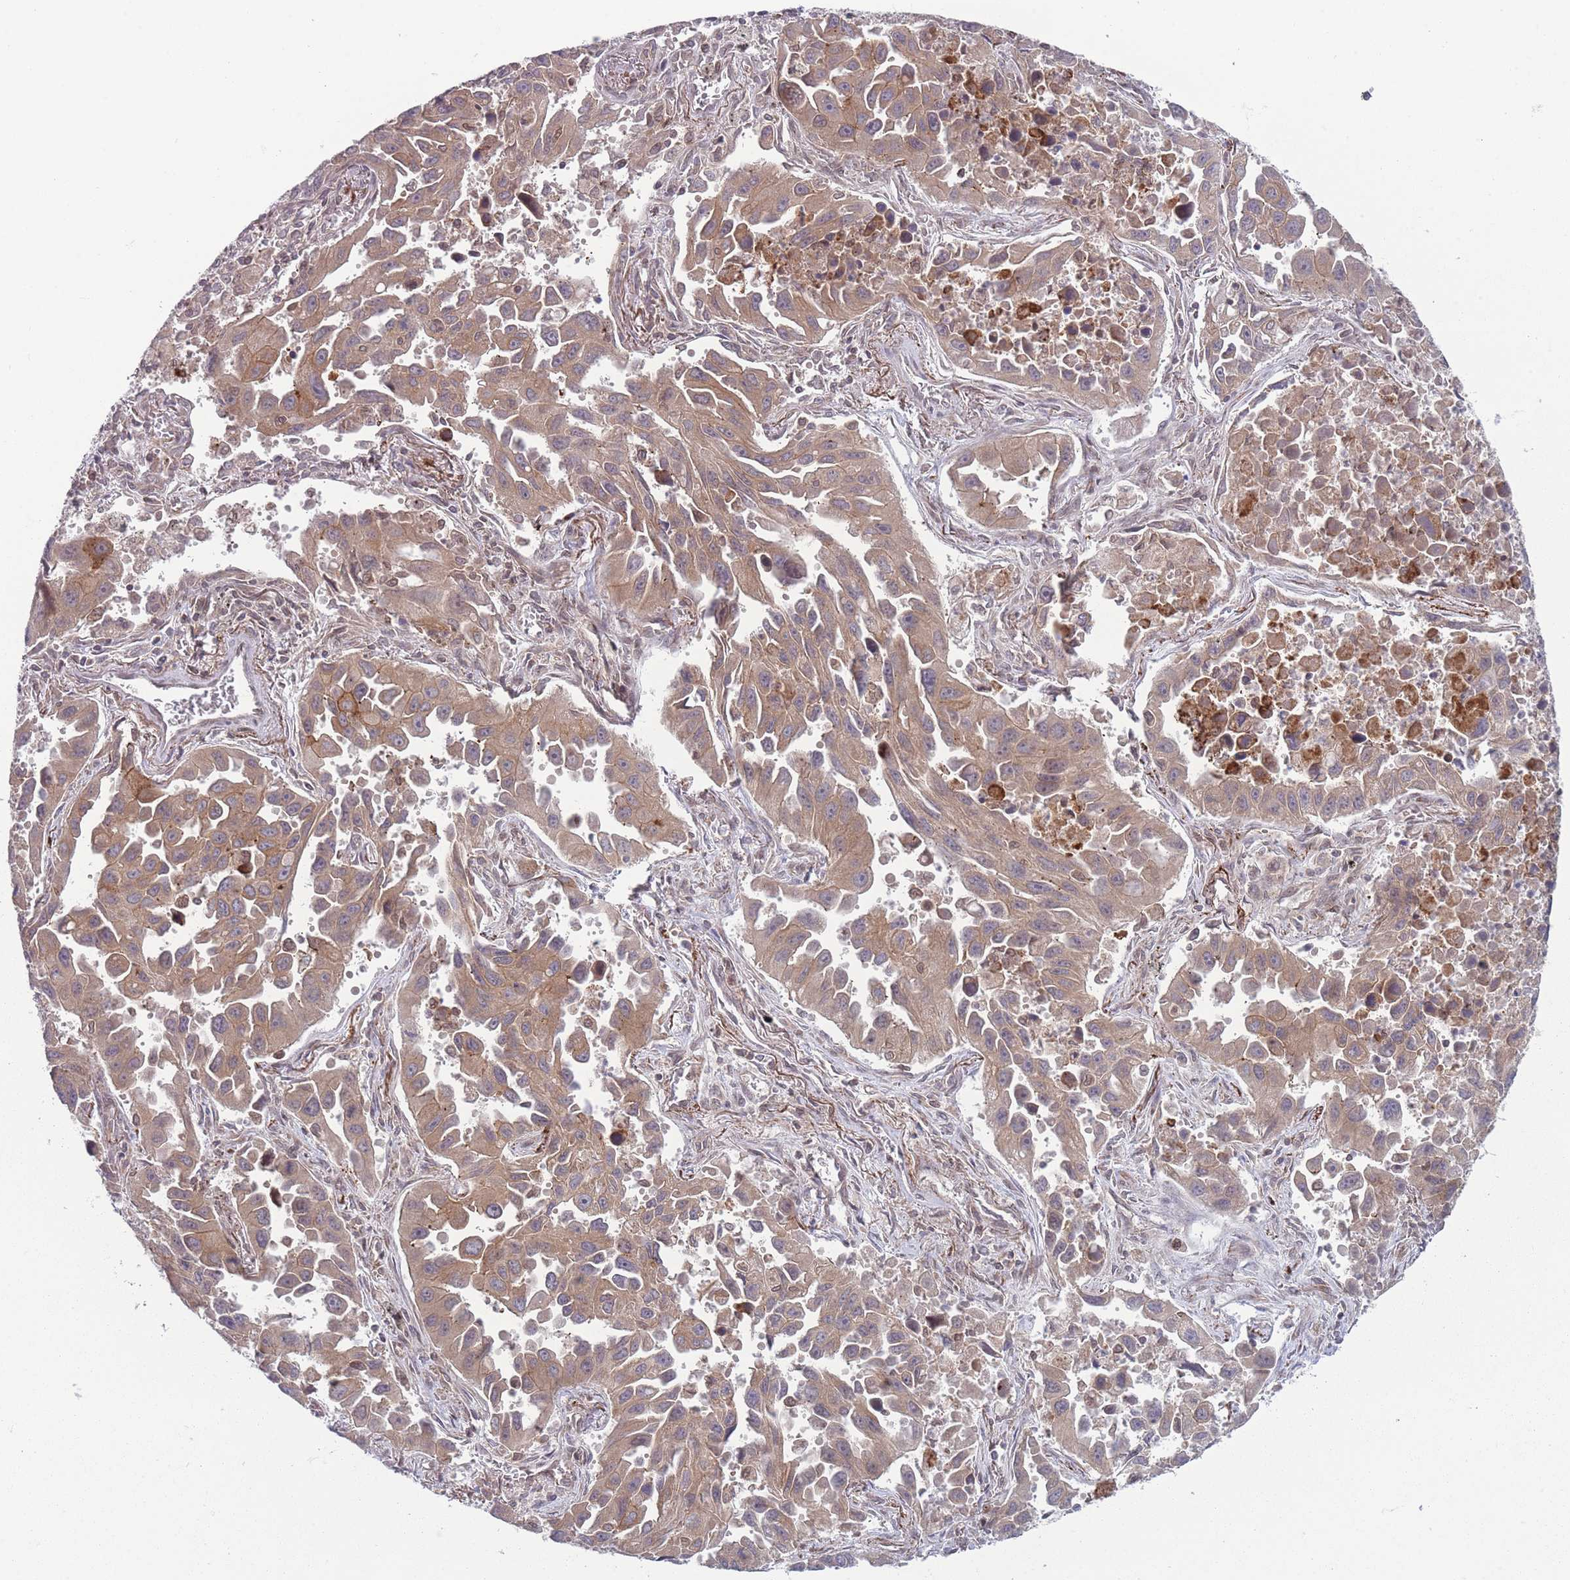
{"staining": {"intensity": "moderate", "quantity": ">75%", "location": "cytoplasmic/membranous"}, "tissue": "lung cancer", "cell_type": "Tumor cells", "image_type": "cancer", "snomed": [{"axis": "morphology", "description": "Adenocarcinoma, NOS"}, {"axis": "topography", "description": "Lung"}], "caption": "Lung cancer stained for a protein displays moderate cytoplasmic/membranous positivity in tumor cells.", "gene": "VRK2", "patient": {"sex": "male", "age": 66}}